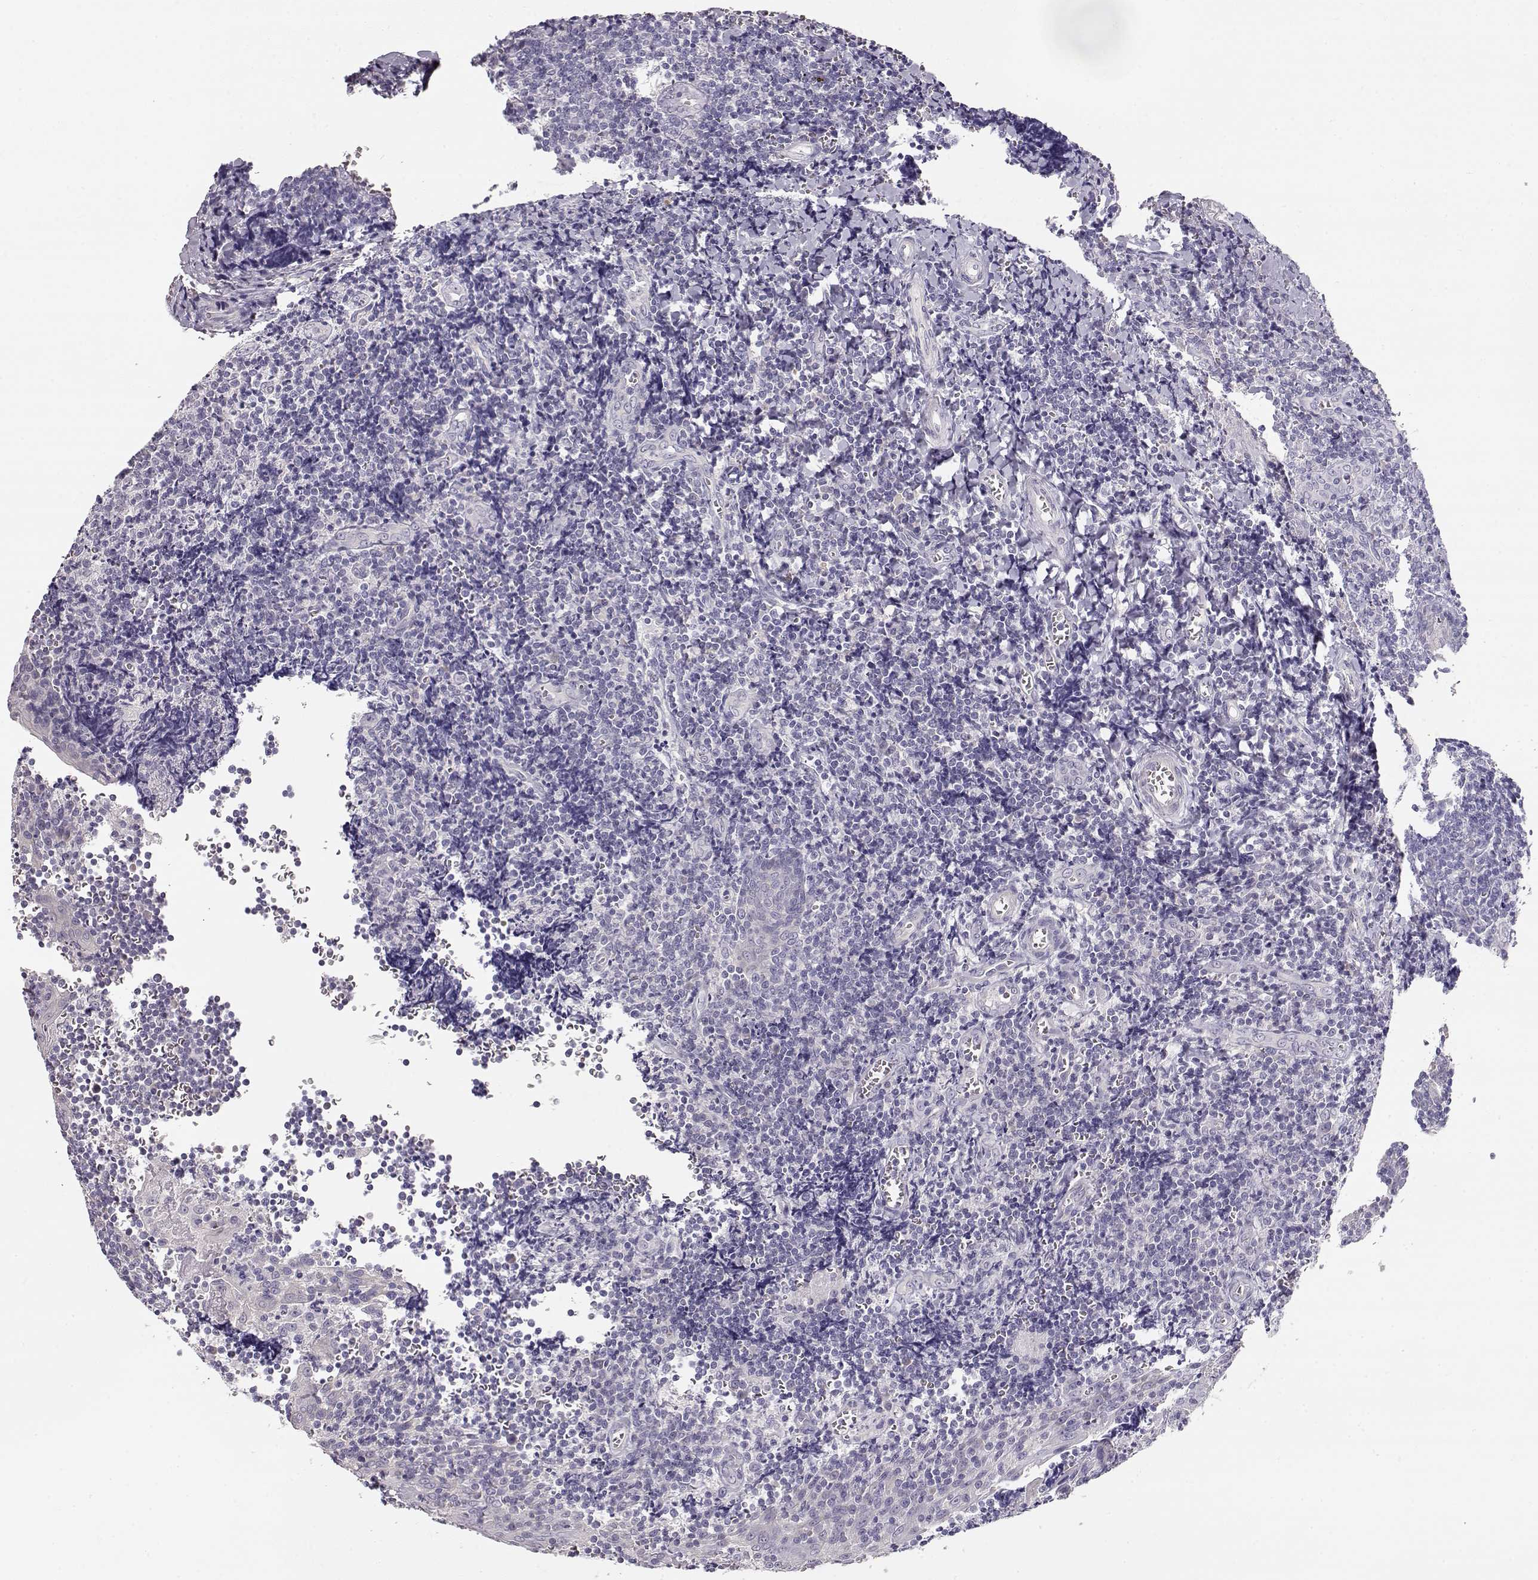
{"staining": {"intensity": "negative", "quantity": "none", "location": "none"}, "tissue": "tonsil", "cell_type": "Germinal center cells", "image_type": "normal", "snomed": [{"axis": "morphology", "description": "Normal tissue, NOS"}, {"axis": "morphology", "description": "Inflammation, NOS"}, {"axis": "topography", "description": "Tonsil"}], "caption": "Protein analysis of normal tonsil shows no significant expression in germinal center cells. (Immunohistochemistry (ihc), brightfield microscopy, high magnification).", "gene": "GLIPR1L2", "patient": {"sex": "female", "age": 31}}